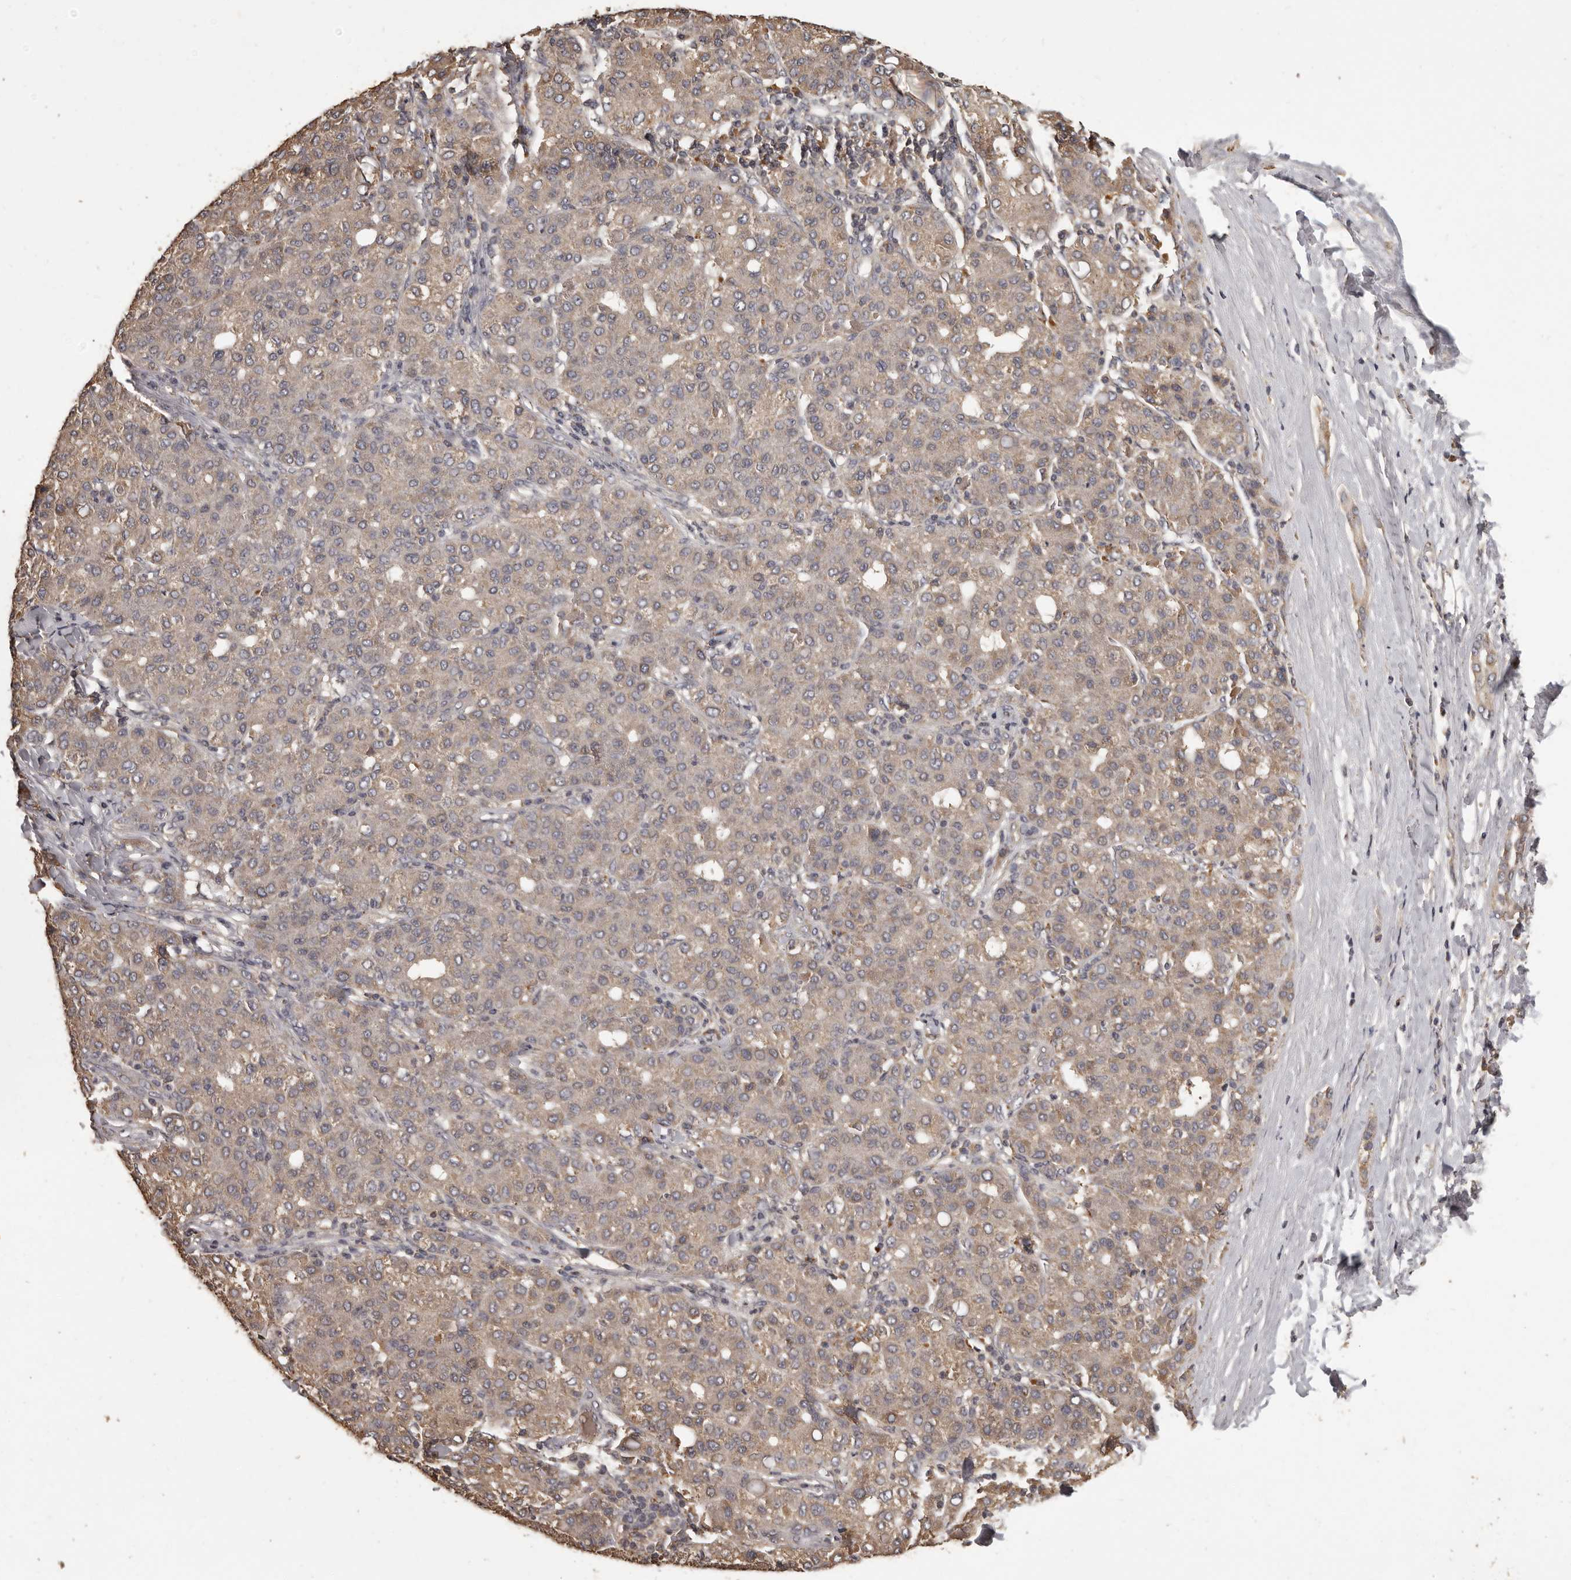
{"staining": {"intensity": "weak", "quantity": "25%-75%", "location": "cytoplasmic/membranous"}, "tissue": "liver cancer", "cell_type": "Tumor cells", "image_type": "cancer", "snomed": [{"axis": "morphology", "description": "Carcinoma, Hepatocellular, NOS"}, {"axis": "topography", "description": "Liver"}], "caption": "Human liver cancer stained with a protein marker exhibits weak staining in tumor cells.", "gene": "MGAT5", "patient": {"sex": "male", "age": 65}}